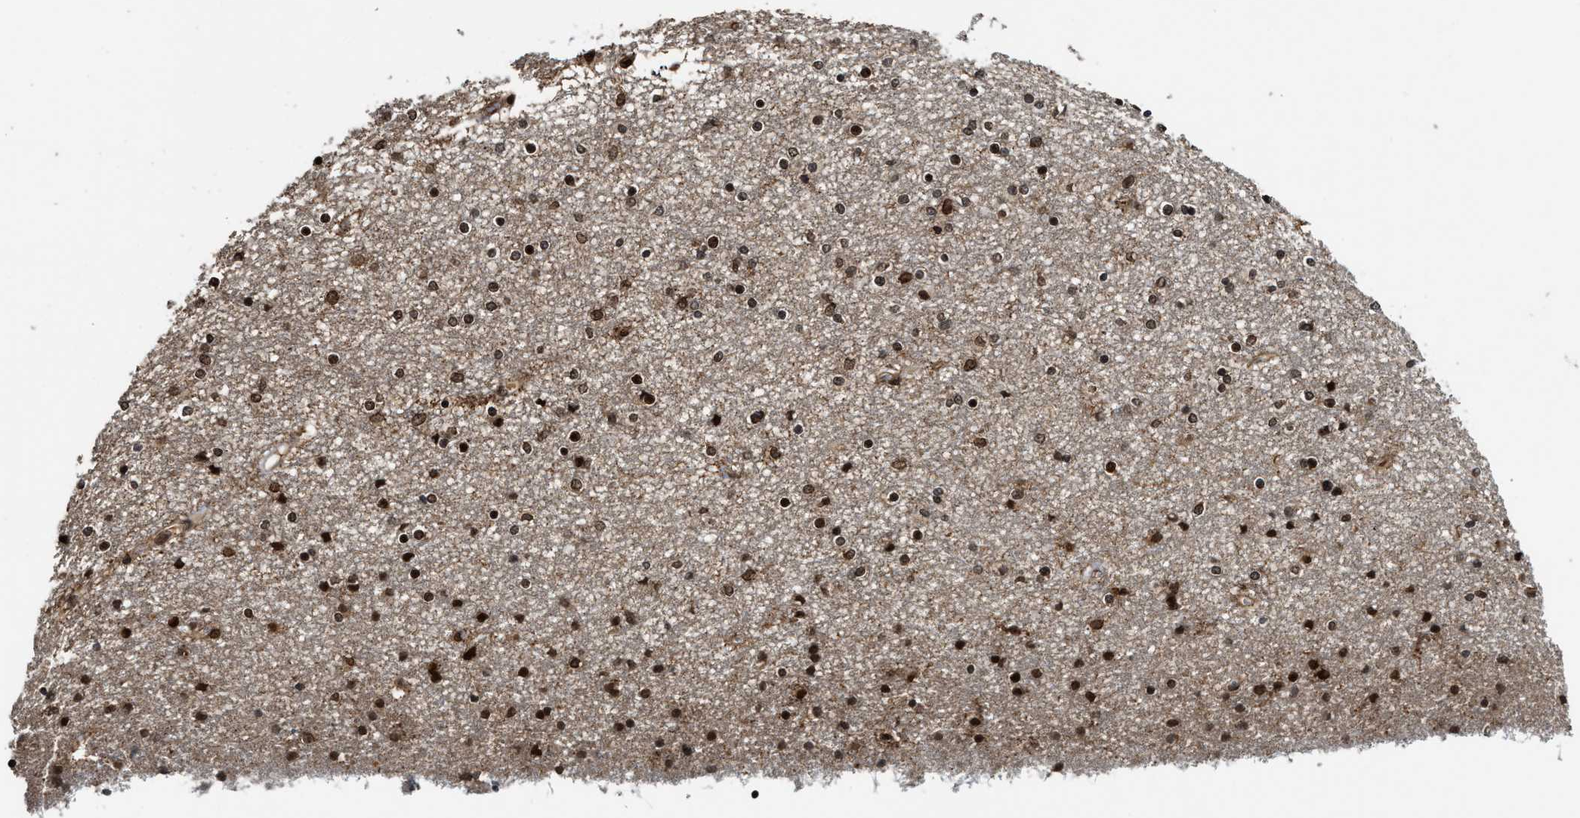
{"staining": {"intensity": "strong", "quantity": ">75%", "location": "nuclear"}, "tissue": "caudate", "cell_type": "Glial cells", "image_type": "normal", "snomed": [{"axis": "morphology", "description": "Normal tissue, NOS"}, {"axis": "topography", "description": "Lateral ventricle wall"}], "caption": "Immunohistochemistry (DAB (3,3'-diaminobenzidine)) staining of benign human caudate displays strong nuclear protein staining in about >75% of glial cells.", "gene": "MDM2", "patient": {"sex": "female", "age": 54}}